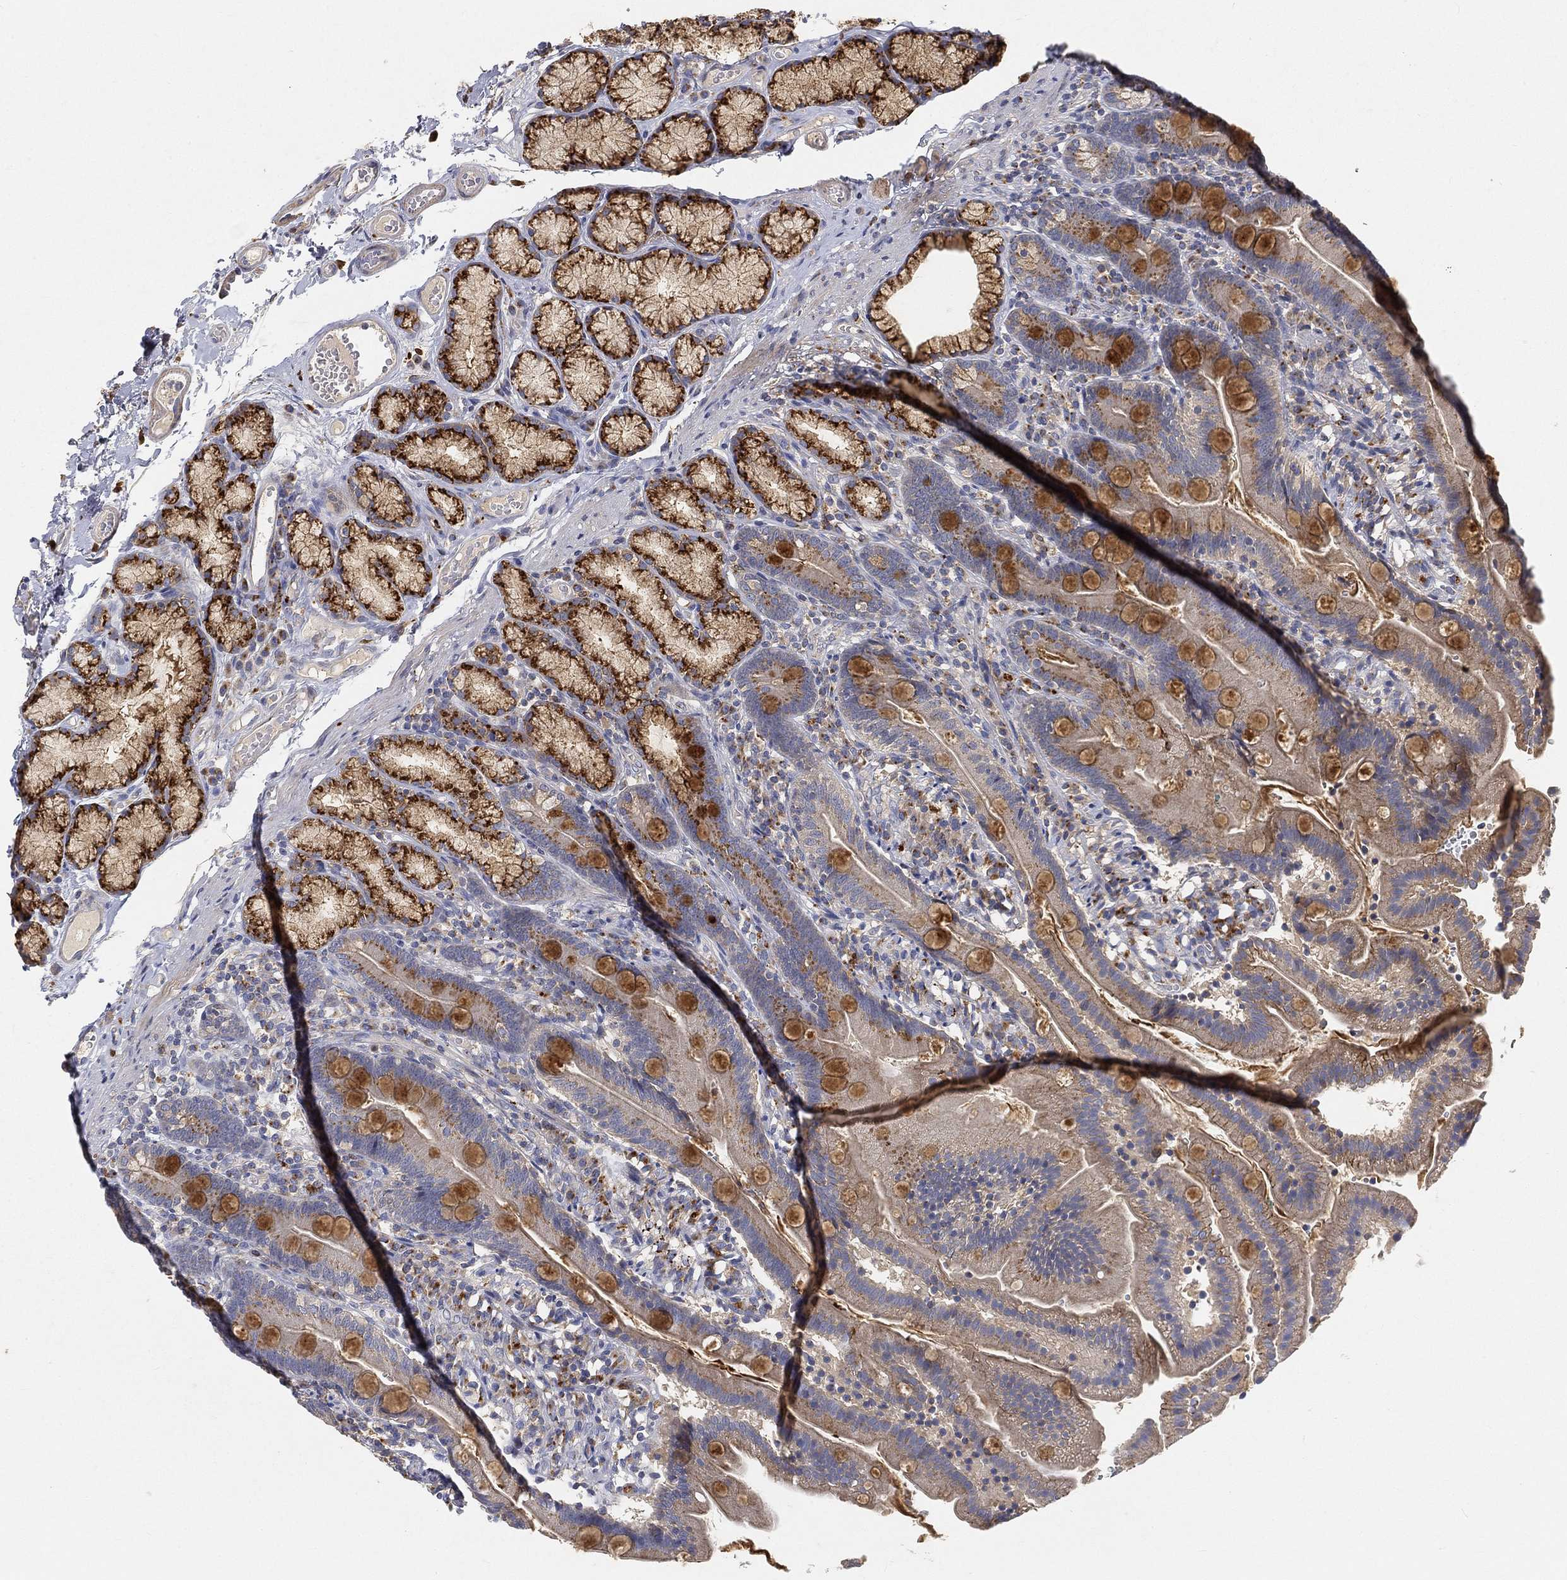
{"staining": {"intensity": "strong", "quantity": ">75%", "location": "cytoplasmic/membranous"}, "tissue": "duodenum", "cell_type": "Glandular cells", "image_type": "normal", "snomed": [{"axis": "morphology", "description": "Normal tissue, NOS"}, {"axis": "topography", "description": "Duodenum"}], "caption": "This is an image of immunohistochemistry staining of normal duodenum, which shows strong staining in the cytoplasmic/membranous of glandular cells.", "gene": "CTSL", "patient": {"sex": "female", "age": 67}}